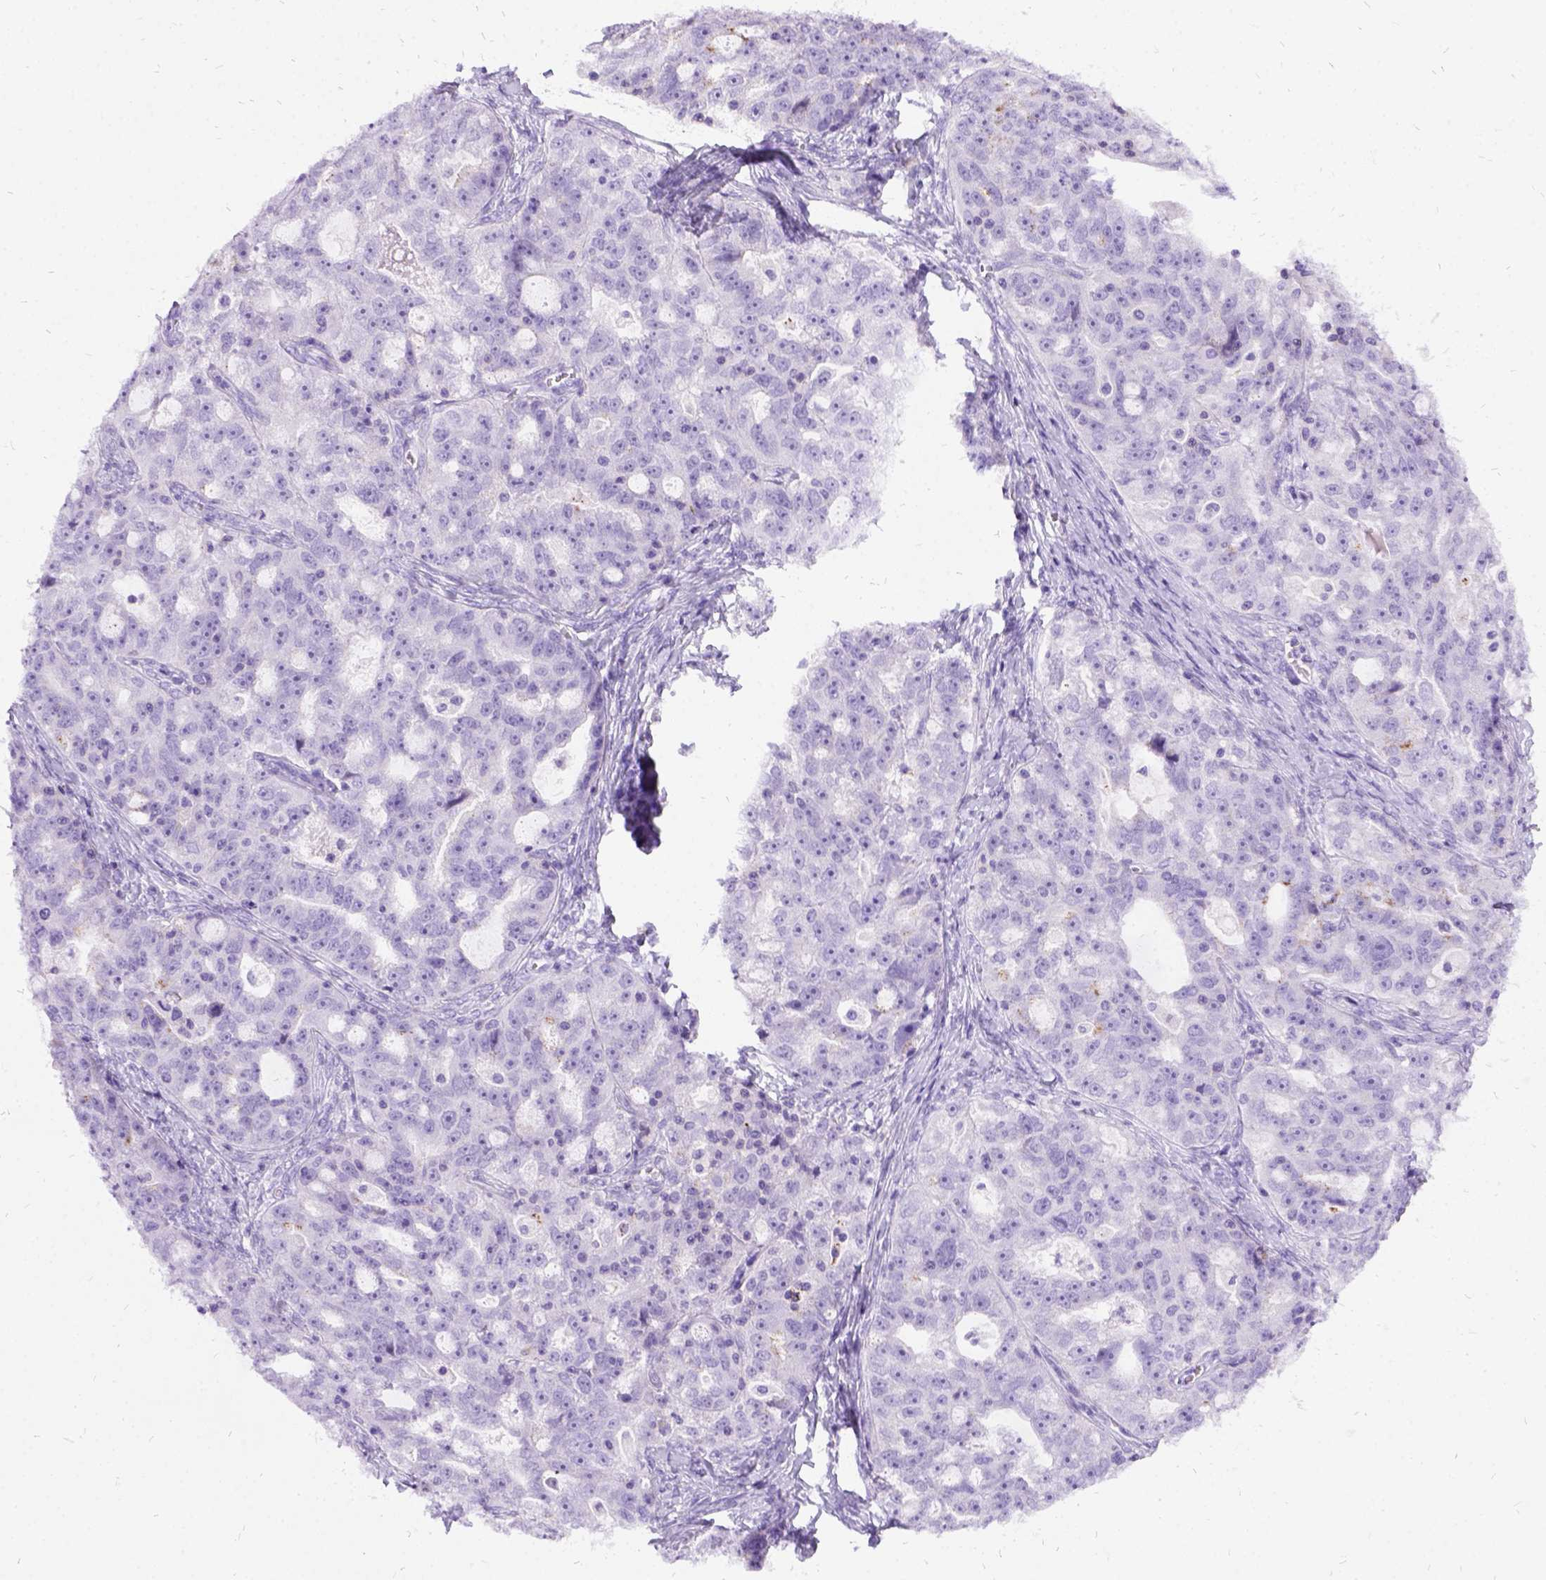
{"staining": {"intensity": "negative", "quantity": "none", "location": "none"}, "tissue": "ovarian cancer", "cell_type": "Tumor cells", "image_type": "cancer", "snomed": [{"axis": "morphology", "description": "Cystadenocarcinoma, serous, NOS"}, {"axis": "topography", "description": "Ovary"}], "caption": "Immunohistochemical staining of ovarian serous cystadenocarcinoma demonstrates no significant expression in tumor cells.", "gene": "PRG2", "patient": {"sex": "female", "age": 51}}